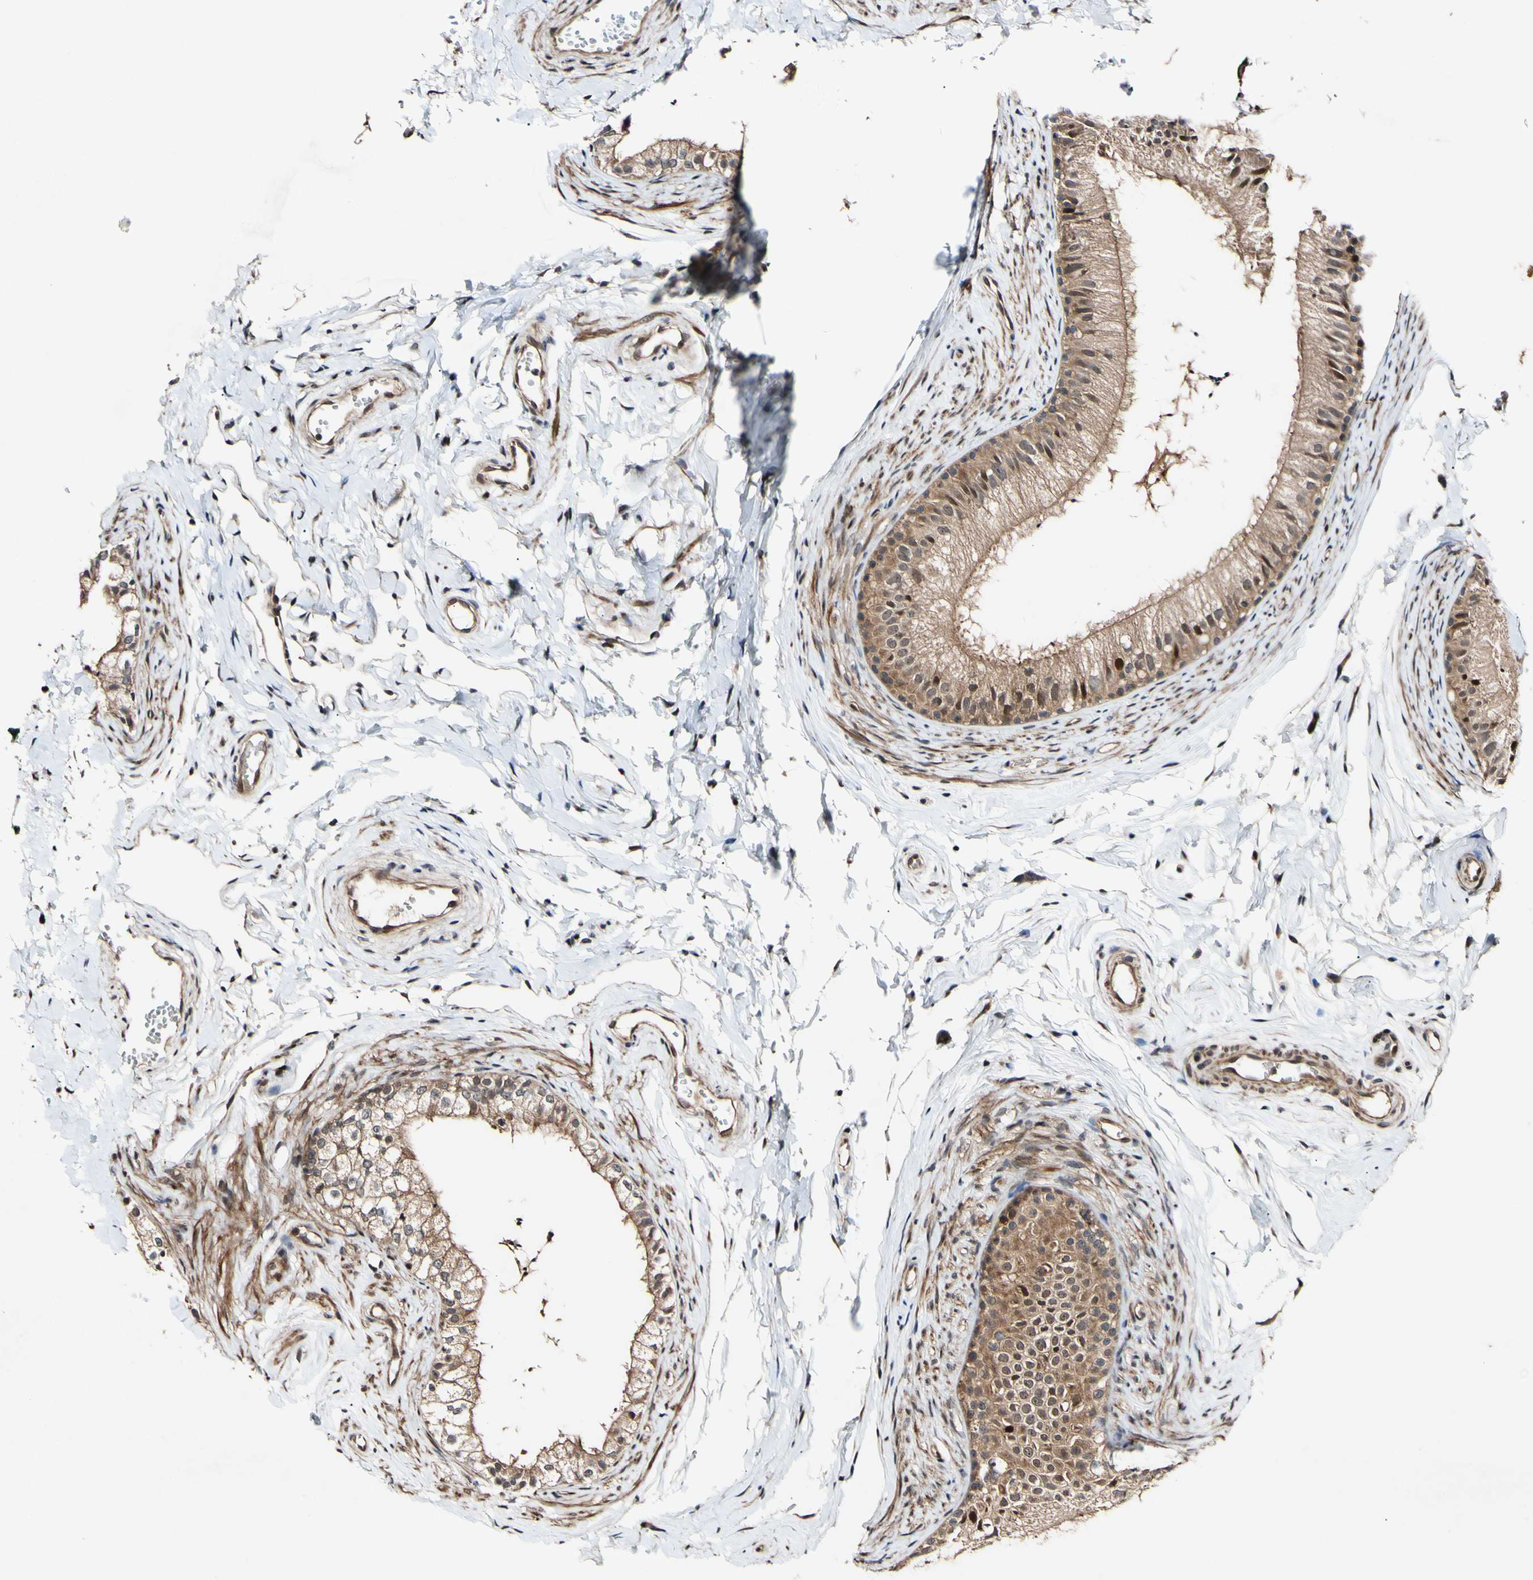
{"staining": {"intensity": "moderate", "quantity": ">75%", "location": "cytoplasmic/membranous,nuclear"}, "tissue": "epididymis", "cell_type": "Glandular cells", "image_type": "normal", "snomed": [{"axis": "morphology", "description": "Normal tissue, NOS"}, {"axis": "topography", "description": "Epididymis"}], "caption": "Glandular cells show medium levels of moderate cytoplasmic/membranous,nuclear staining in approximately >75% of cells in benign epididymis. The protein of interest is shown in brown color, while the nuclei are stained blue.", "gene": "CSNK1E", "patient": {"sex": "male", "age": 56}}